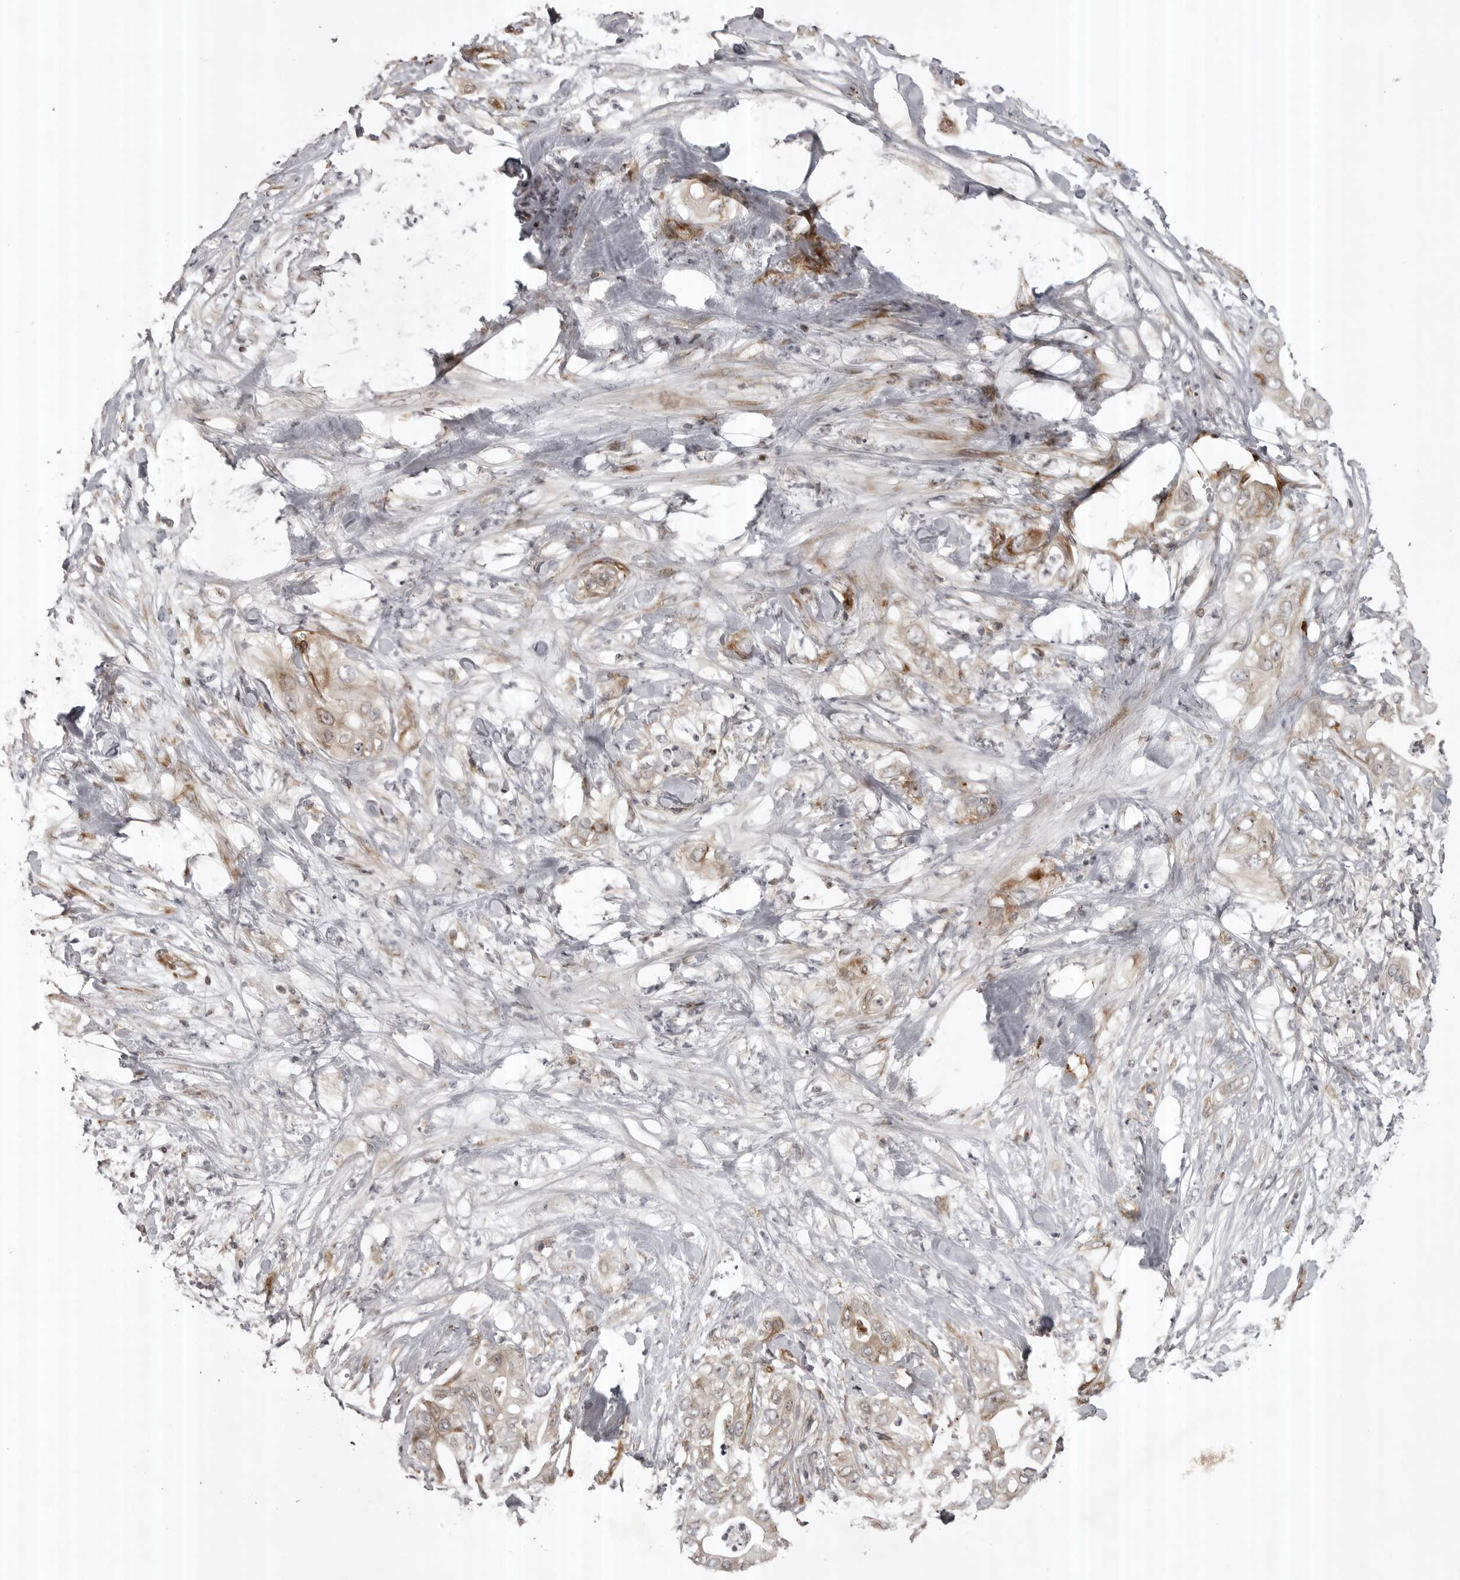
{"staining": {"intensity": "negative", "quantity": "none", "location": "none"}, "tissue": "pancreatic cancer", "cell_type": "Tumor cells", "image_type": "cancer", "snomed": [{"axis": "morphology", "description": "Adenocarcinoma, NOS"}, {"axis": "topography", "description": "Pancreas"}], "caption": "Tumor cells are negative for brown protein staining in pancreatic cancer.", "gene": "ABL1", "patient": {"sex": "female", "age": 78}}